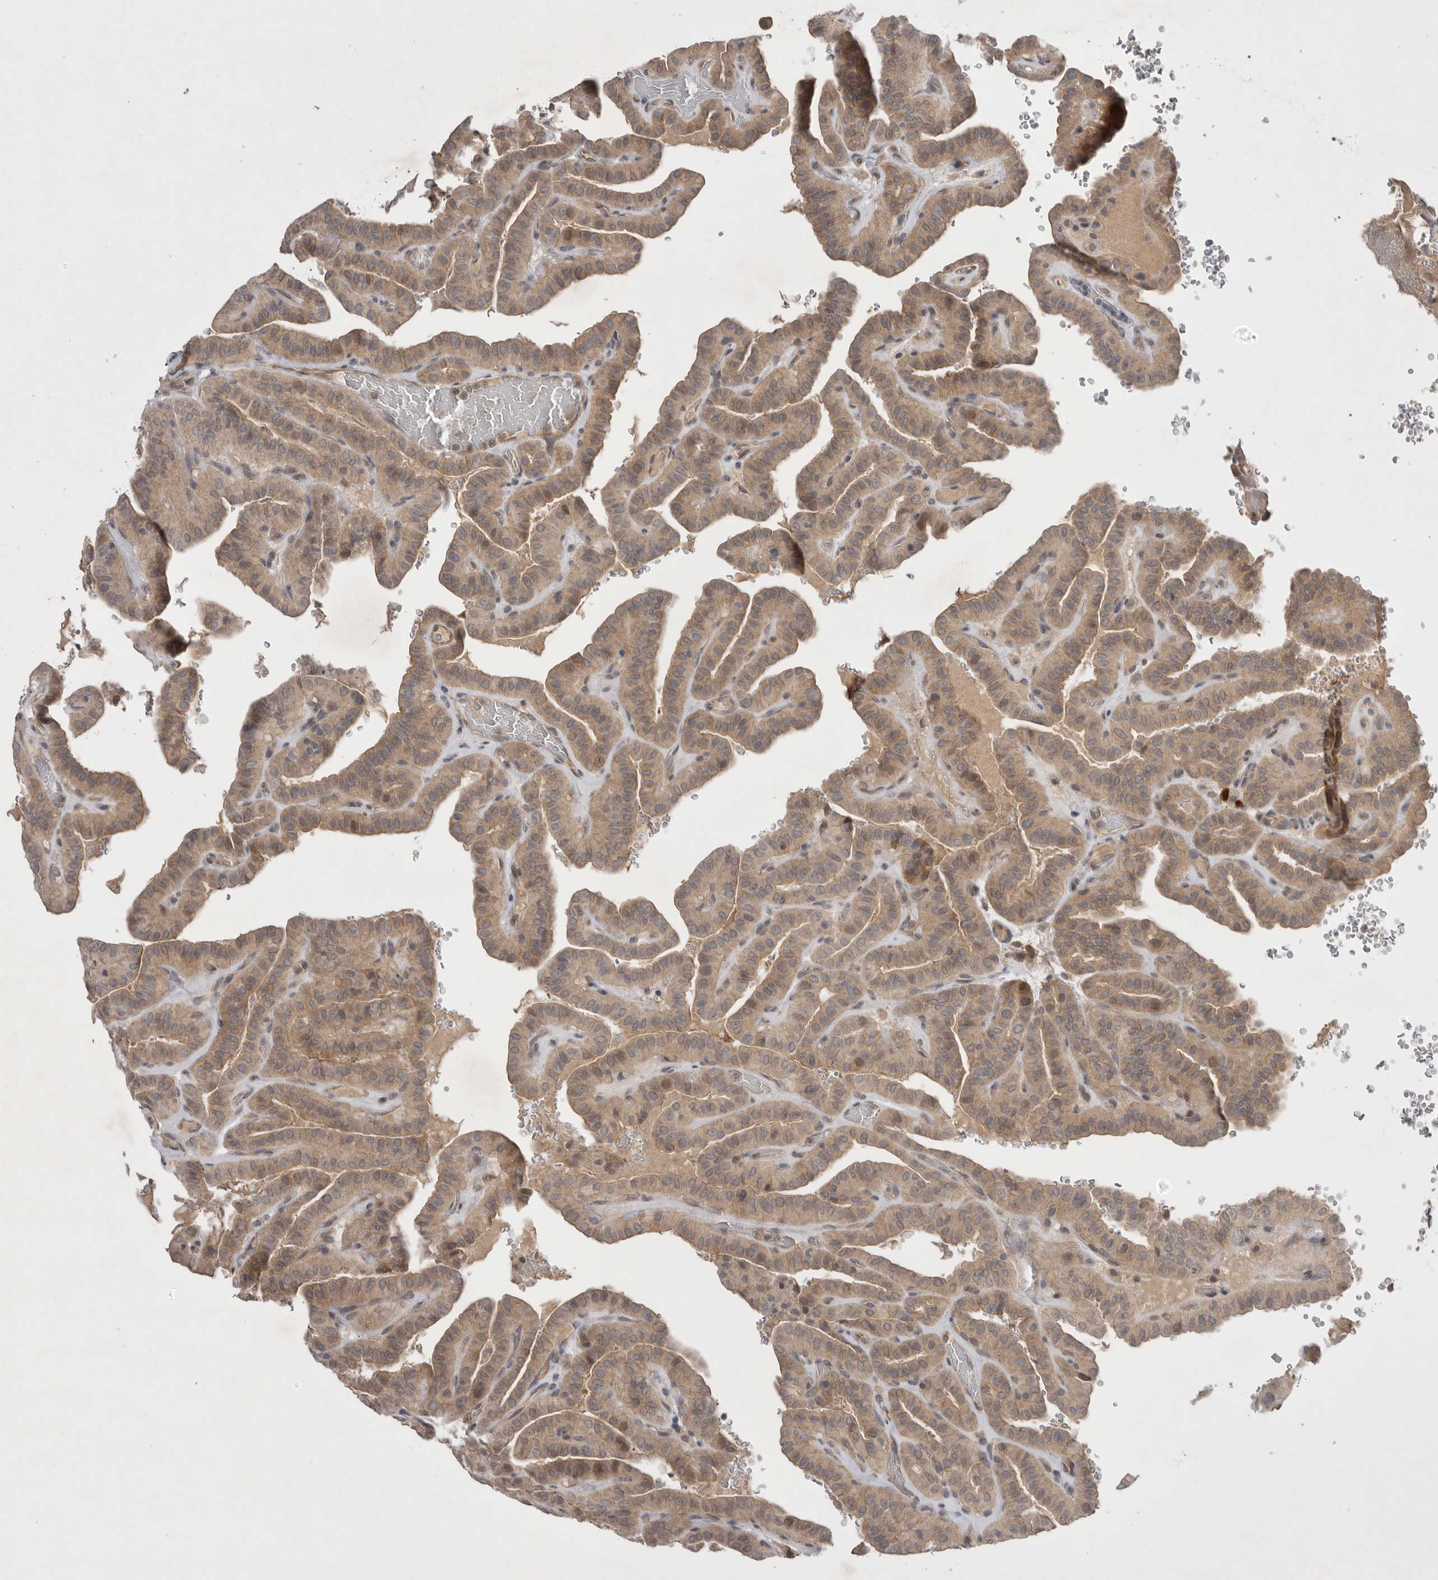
{"staining": {"intensity": "moderate", "quantity": ">75%", "location": "cytoplasmic/membranous"}, "tissue": "thyroid cancer", "cell_type": "Tumor cells", "image_type": "cancer", "snomed": [{"axis": "morphology", "description": "Papillary adenocarcinoma, NOS"}, {"axis": "topography", "description": "Thyroid gland"}], "caption": "Human thyroid cancer (papillary adenocarcinoma) stained with a protein marker exhibits moderate staining in tumor cells.", "gene": "NRCAM", "patient": {"sex": "male", "age": 77}}